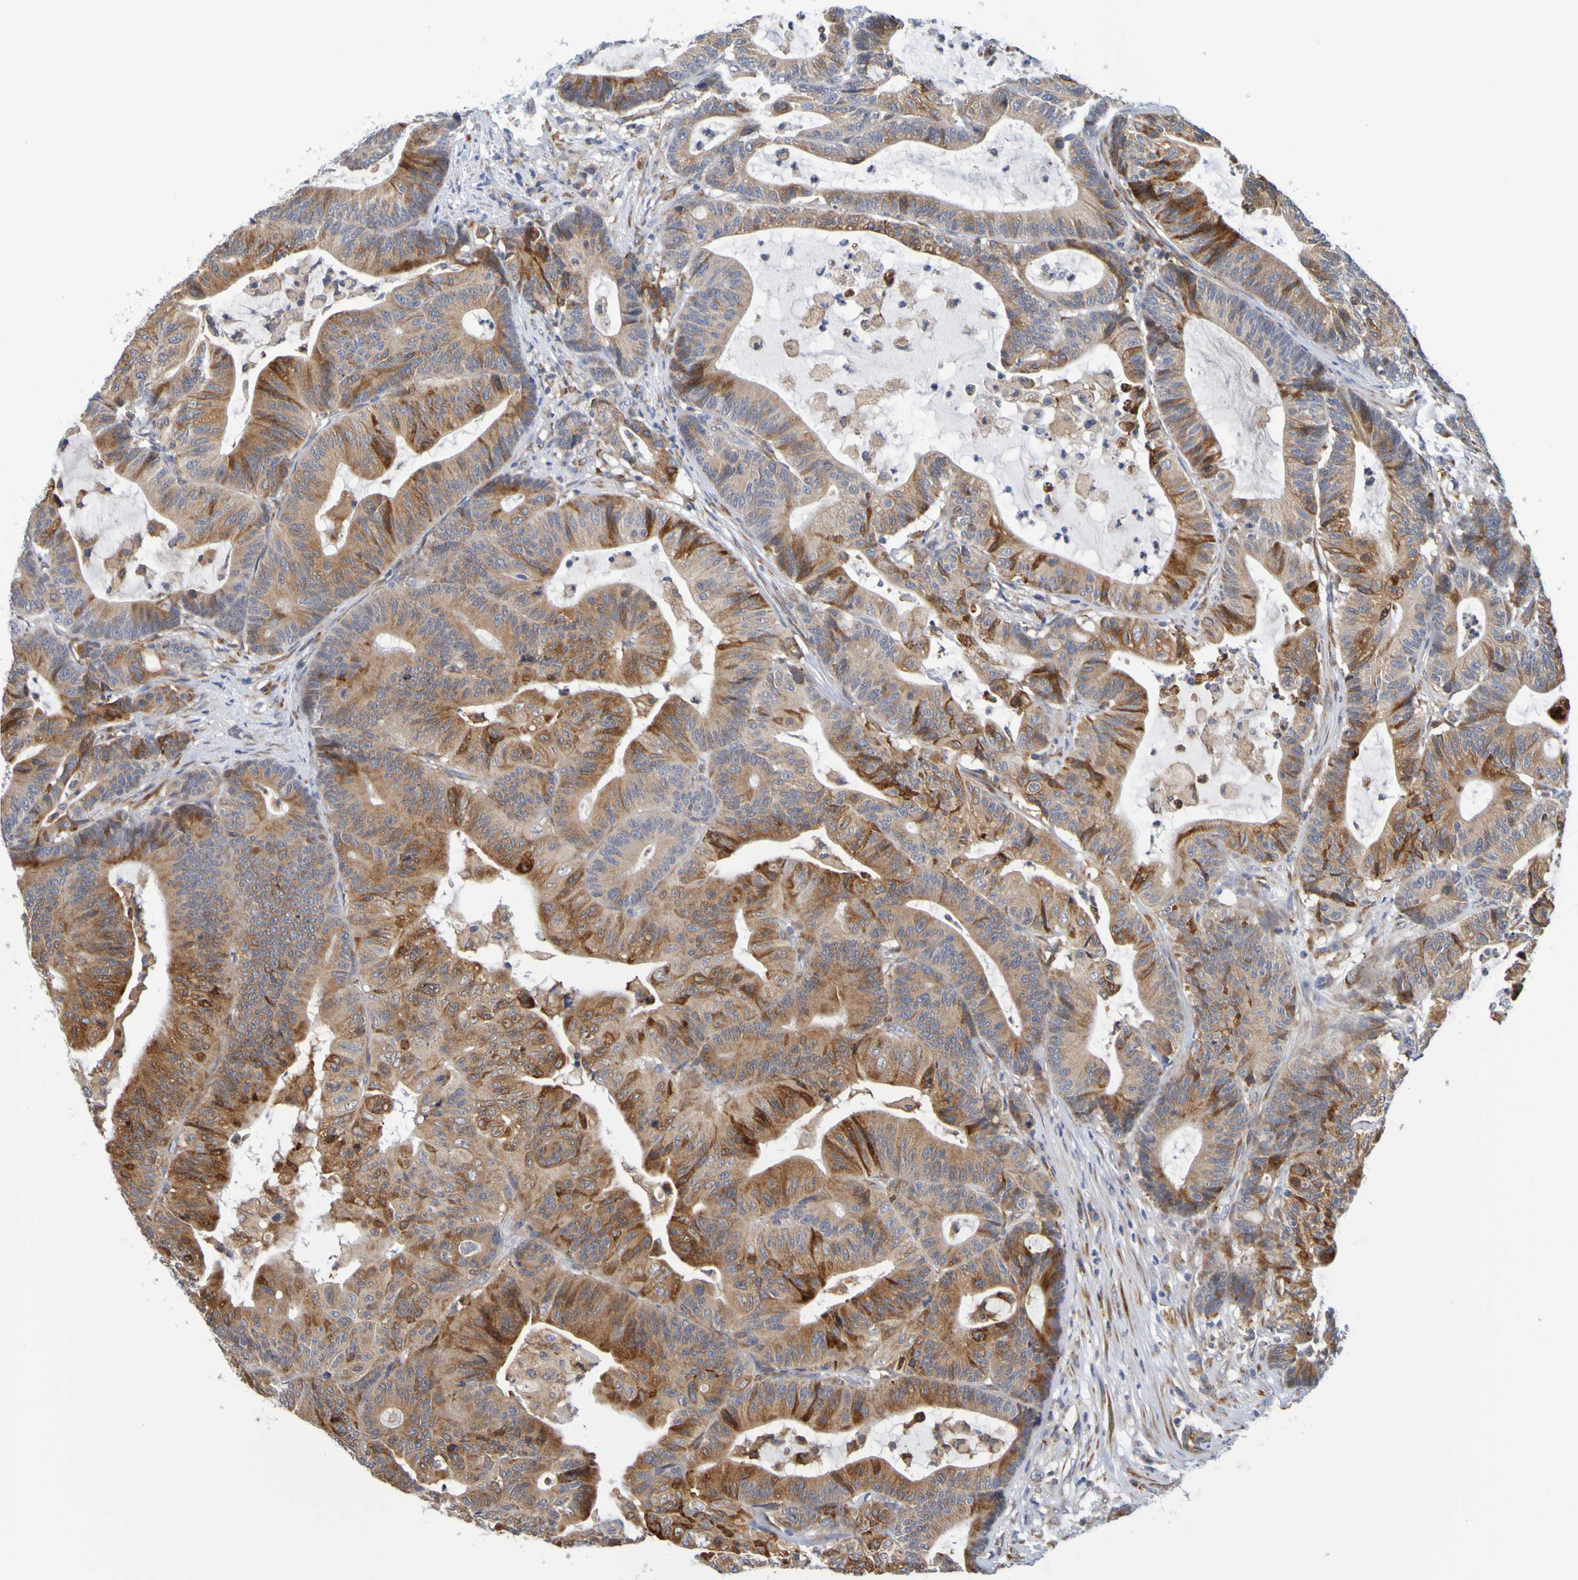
{"staining": {"intensity": "moderate", "quantity": ">75%", "location": "cytoplasmic/membranous"}, "tissue": "colorectal cancer", "cell_type": "Tumor cells", "image_type": "cancer", "snomed": [{"axis": "morphology", "description": "Adenocarcinoma, NOS"}, {"axis": "topography", "description": "Colon"}], "caption": "Colorectal cancer (adenocarcinoma) stained for a protein (brown) reveals moderate cytoplasmic/membranous positive positivity in about >75% of tumor cells.", "gene": "SIL1", "patient": {"sex": "female", "age": 84}}